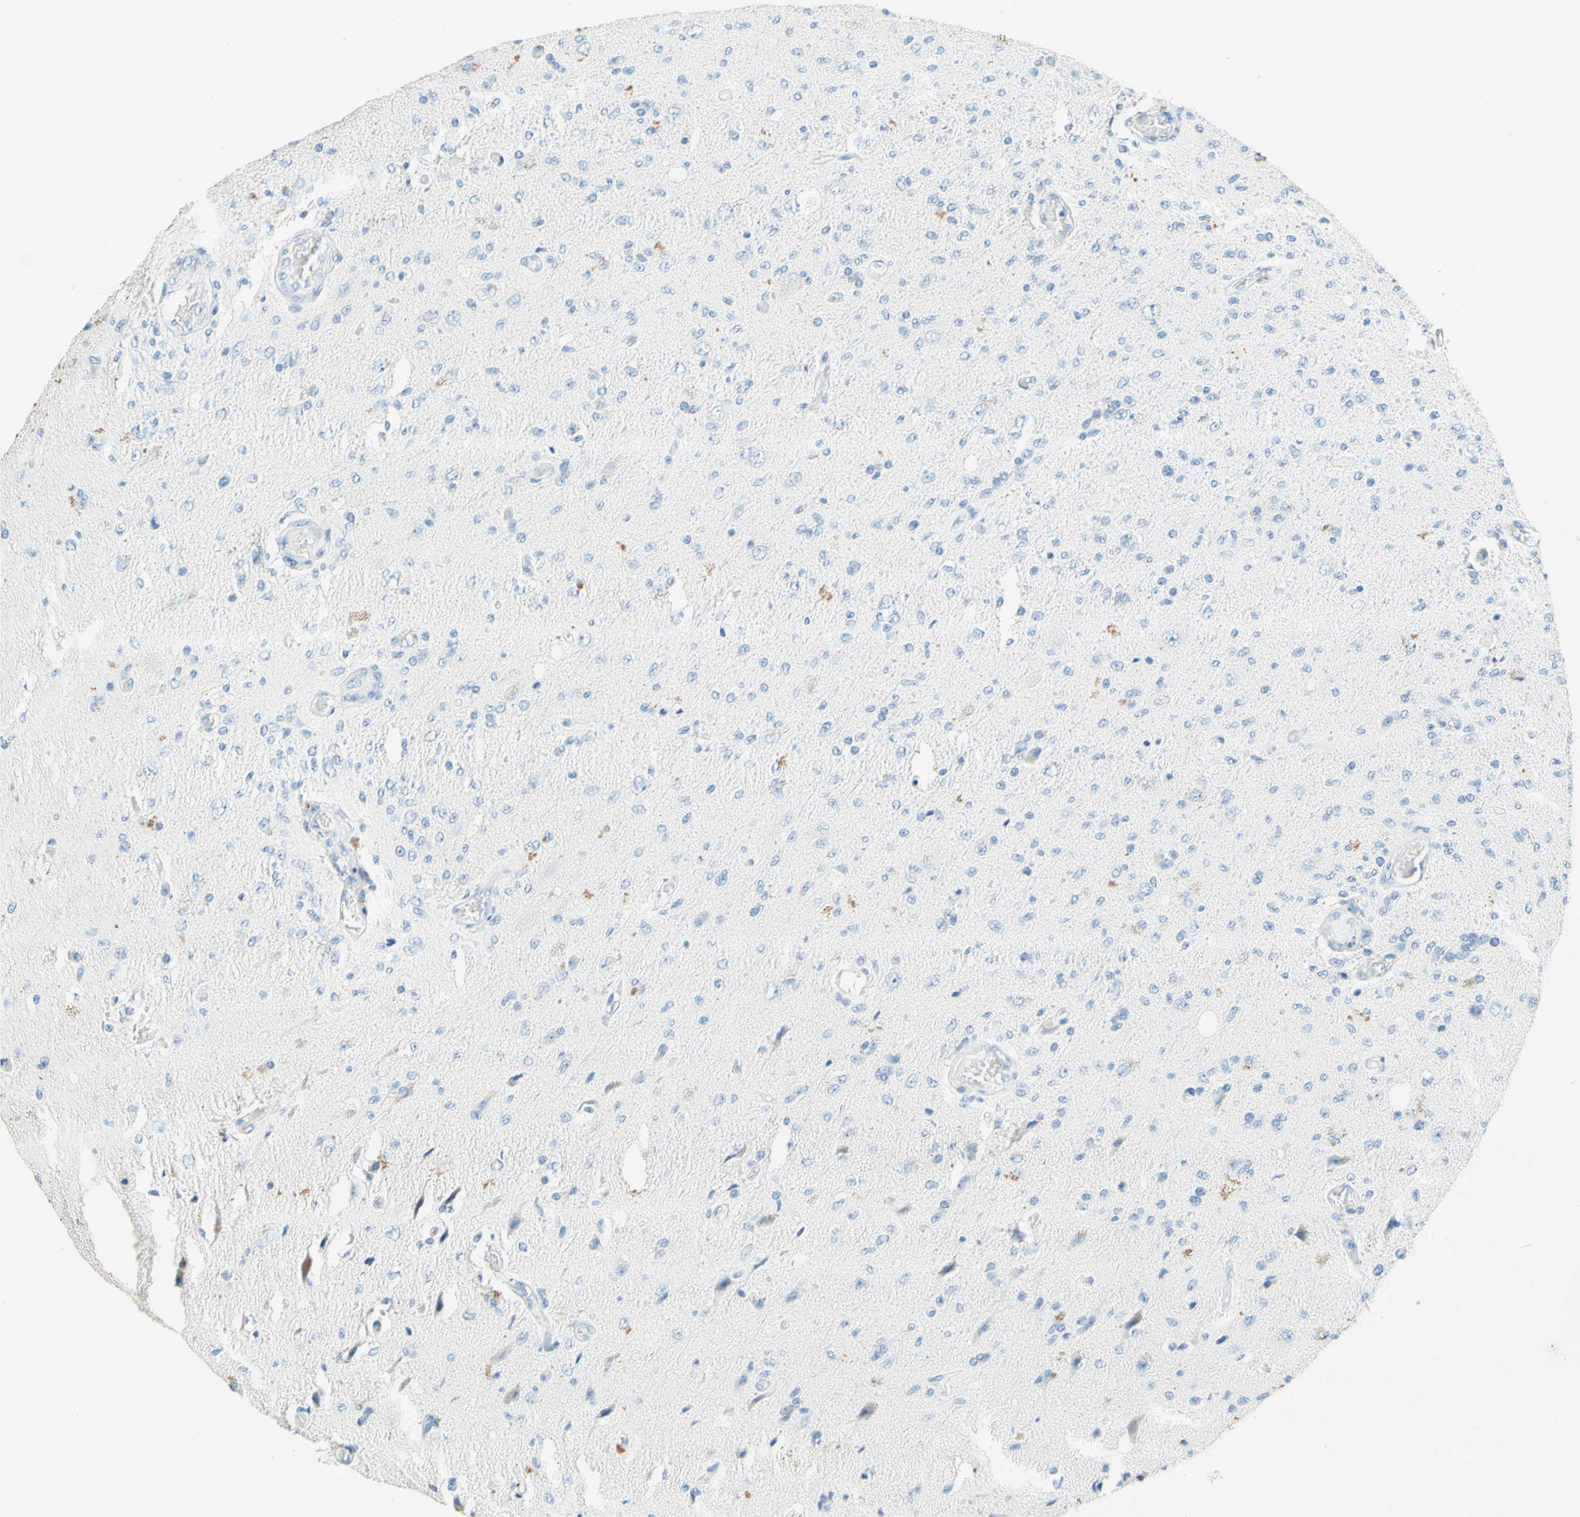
{"staining": {"intensity": "negative", "quantity": "none", "location": "none"}, "tissue": "glioma", "cell_type": "Tumor cells", "image_type": "cancer", "snomed": [{"axis": "morphology", "description": "Normal tissue, NOS"}, {"axis": "morphology", "description": "Glioma, malignant, High grade"}, {"axis": "topography", "description": "Cerebral cortex"}], "caption": "DAB immunohistochemical staining of human malignant high-grade glioma displays no significant positivity in tumor cells. The staining was performed using DAB (3,3'-diaminobenzidine) to visualize the protein expression in brown, while the nuclei were stained in blue with hematoxylin (Magnification: 20x).", "gene": "SLC46A1", "patient": {"sex": "male", "age": 77}}